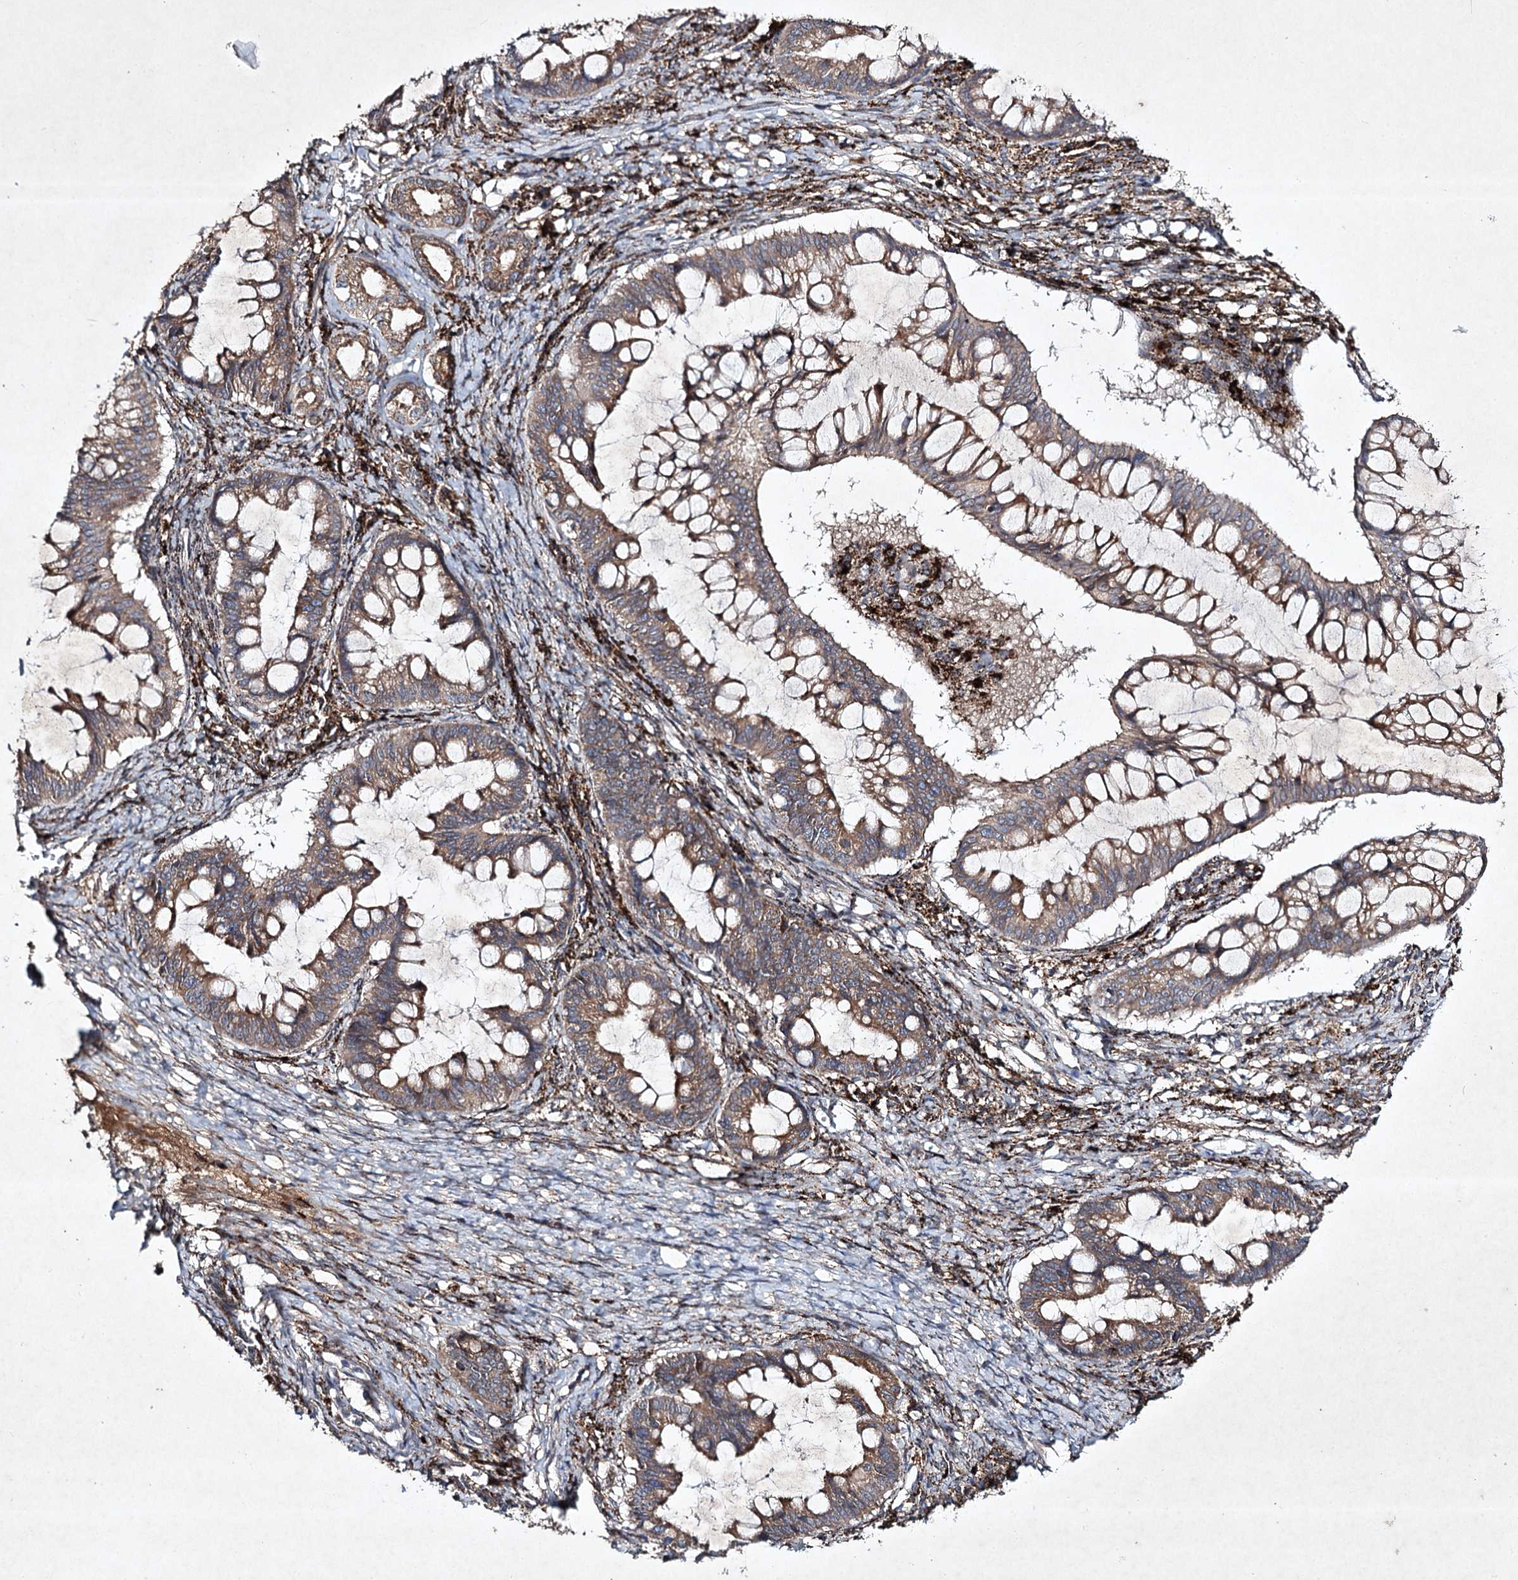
{"staining": {"intensity": "weak", "quantity": ">75%", "location": "cytoplasmic/membranous"}, "tissue": "ovarian cancer", "cell_type": "Tumor cells", "image_type": "cancer", "snomed": [{"axis": "morphology", "description": "Cystadenocarcinoma, mucinous, NOS"}, {"axis": "topography", "description": "Ovary"}], "caption": "Immunohistochemical staining of human mucinous cystadenocarcinoma (ovarian) demonstrates weak cytoplasmic/membranous protein expression in approximately >75% of tumor cells.", "gene": "ALG9", "patient": {"sex": "female", "age": 73}}